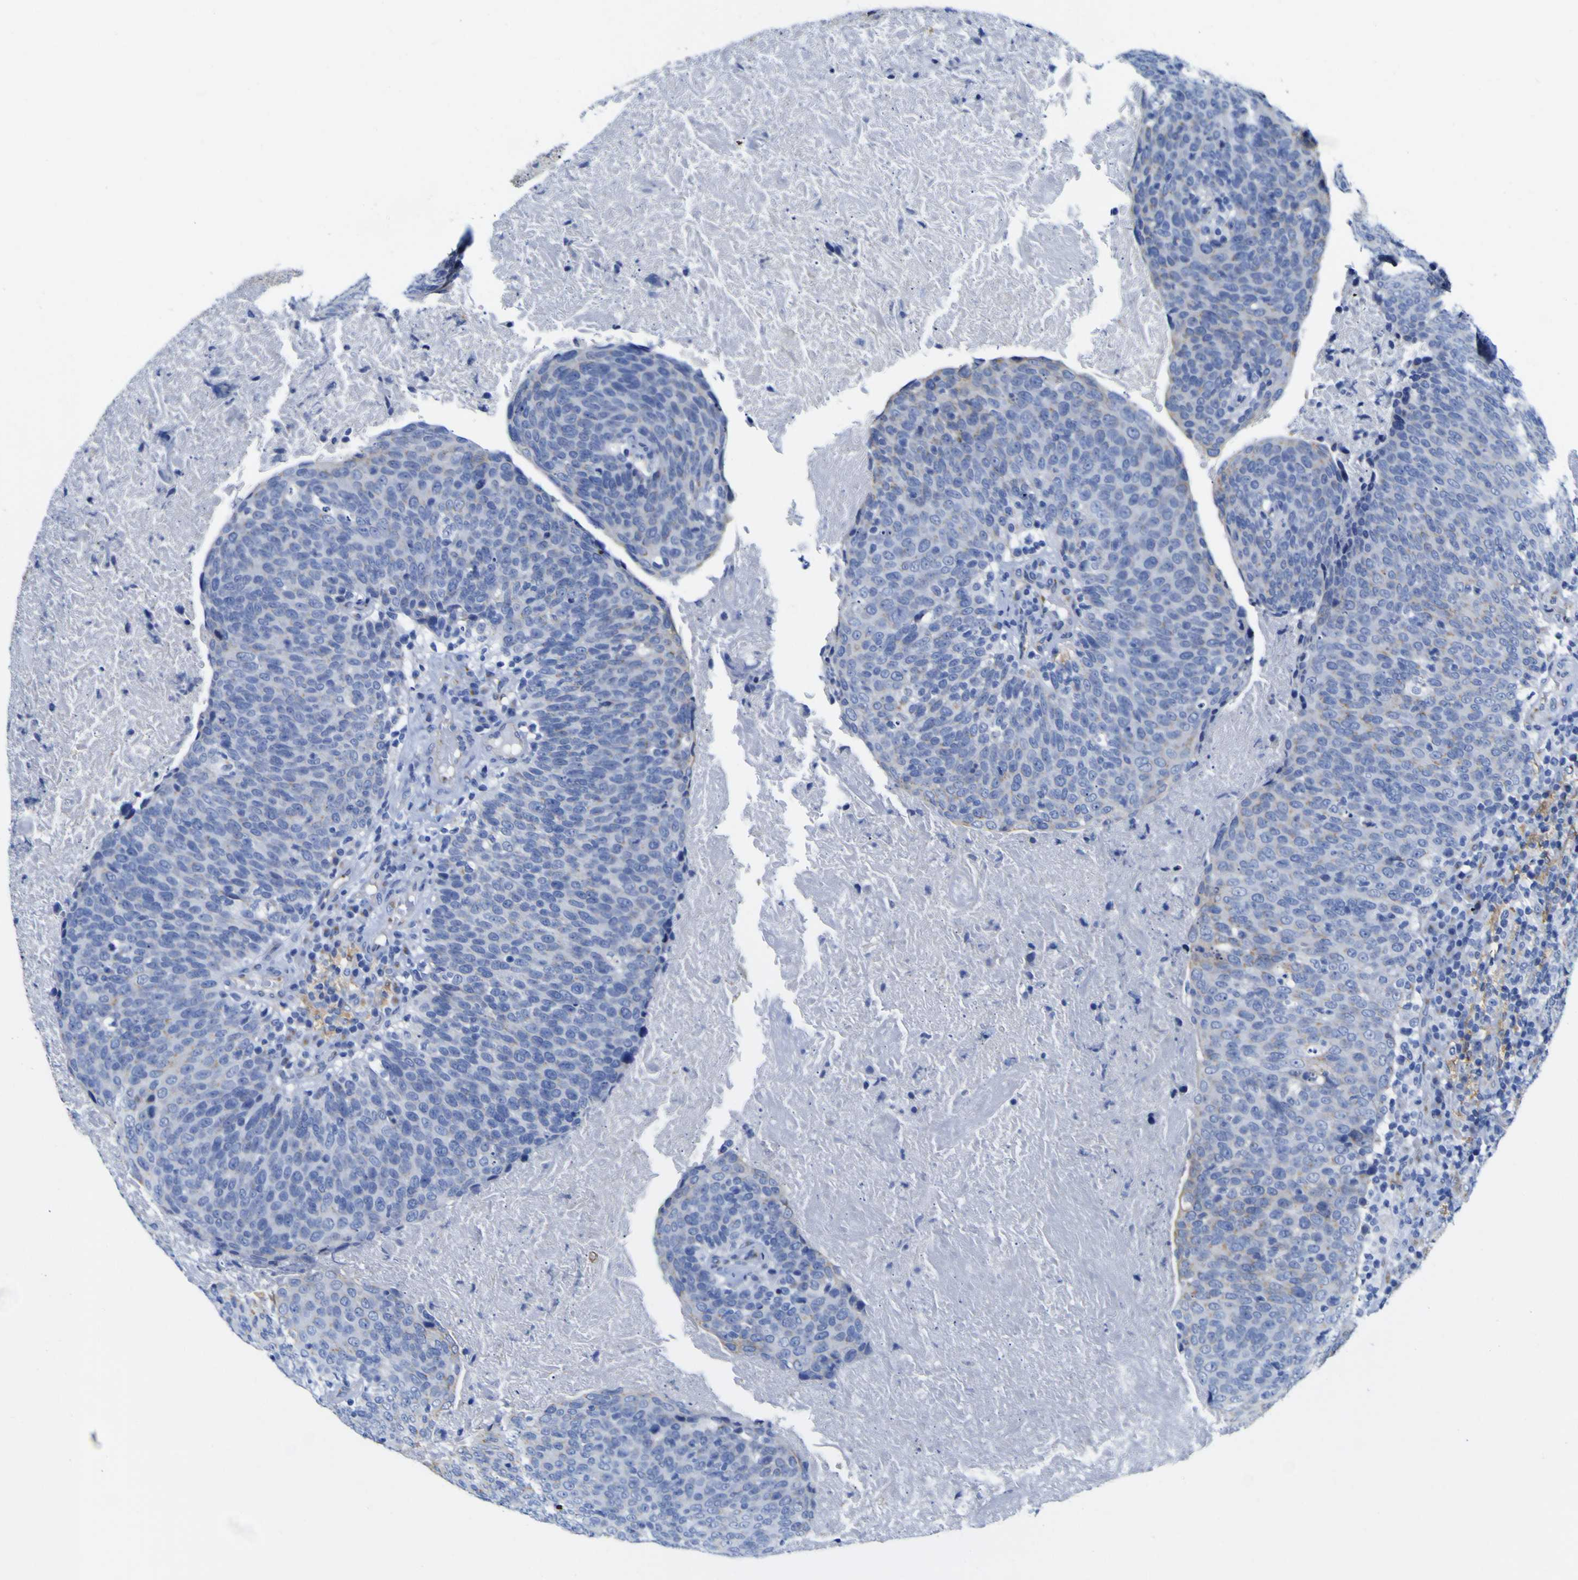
{"staining": {"intensity": "weak", "quantity": "<25%", "location": "cytoplasmic/membranous"}, "tissue": "head and neck cancer", "cell_type": "Tumor cells", "image_type": "cancer", "snomed": [{"axis": "morphology", "description": "Squamous cell carcinoma, NOS"}, {"axis": "morphology", "description": "Squamous cell carcinoma, metastatic, NOS"}, {"axis": "topography", "description": "Lymph node"}, {"axis": "topography", "description": "Head-Neck"}], "caption": "Squamous cell carcinoma (head and neck) was stained to show a protein in brown. There is no significant expression in tumor cells. (DAB immunohistochemistry visualized using brightfield microscopy, high magnification).", "gene": "GOLM1", "patient": {"sex": "male", "age": 62}}